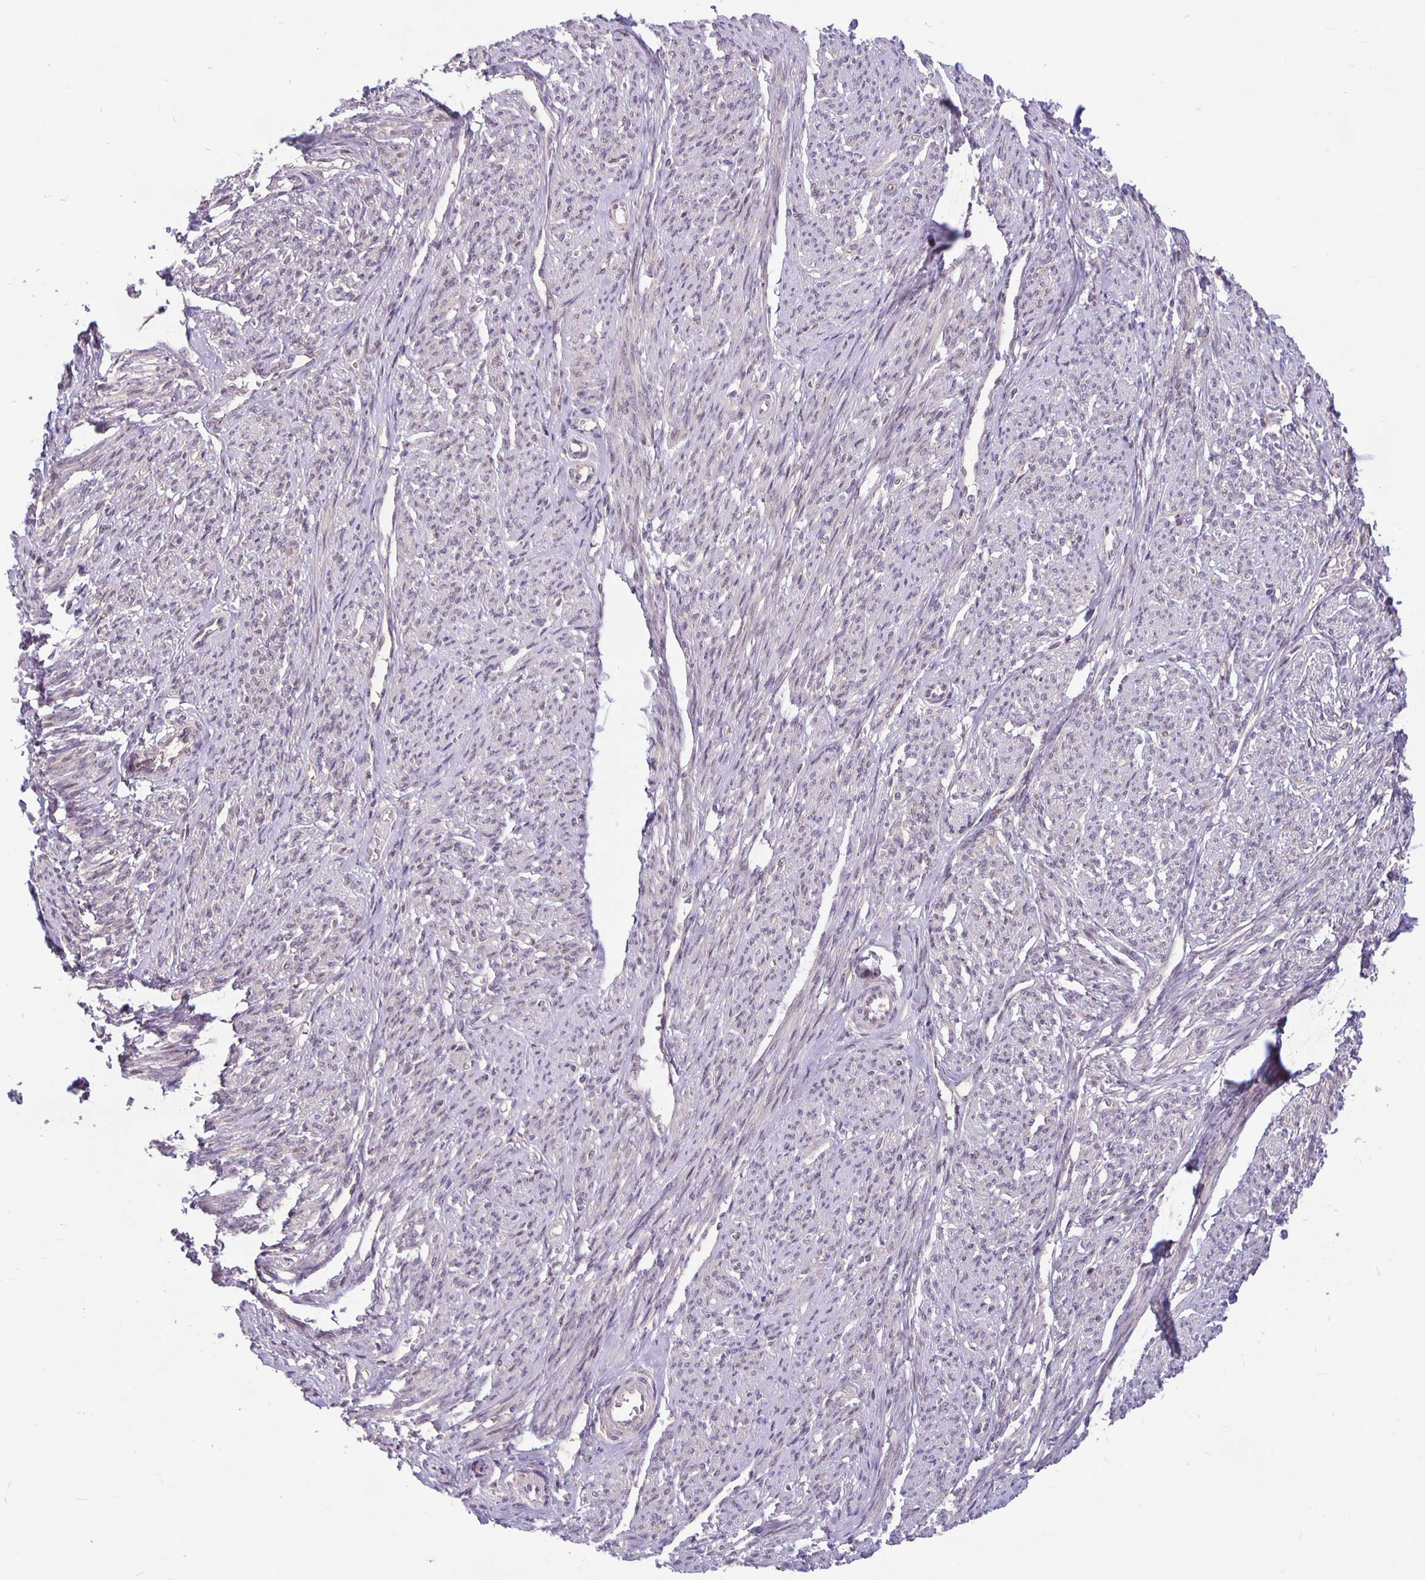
{"staining": {"intensity": "weak", "quantity": "25%-75%", "location": "cytoplasmic/membranous"}, "tissue": "smooth muscle", "cell_type": "Smooth muscle cells", "image_type": "normal", "snomed": [{"axis": "morphology", "description": "Normal tissue, NOS"}, {"axis": "topography", "description": "Smooth muscle"}], "caption": "Smooth muscle stained with DAB immunohistochemistry shows low levels of weak cytoplasmic/membranous expression in approximately 25%-75% of smooth muscle cells.", "gene": "TAX1BP3", "patient": {"sex": "female", "age": 65}}